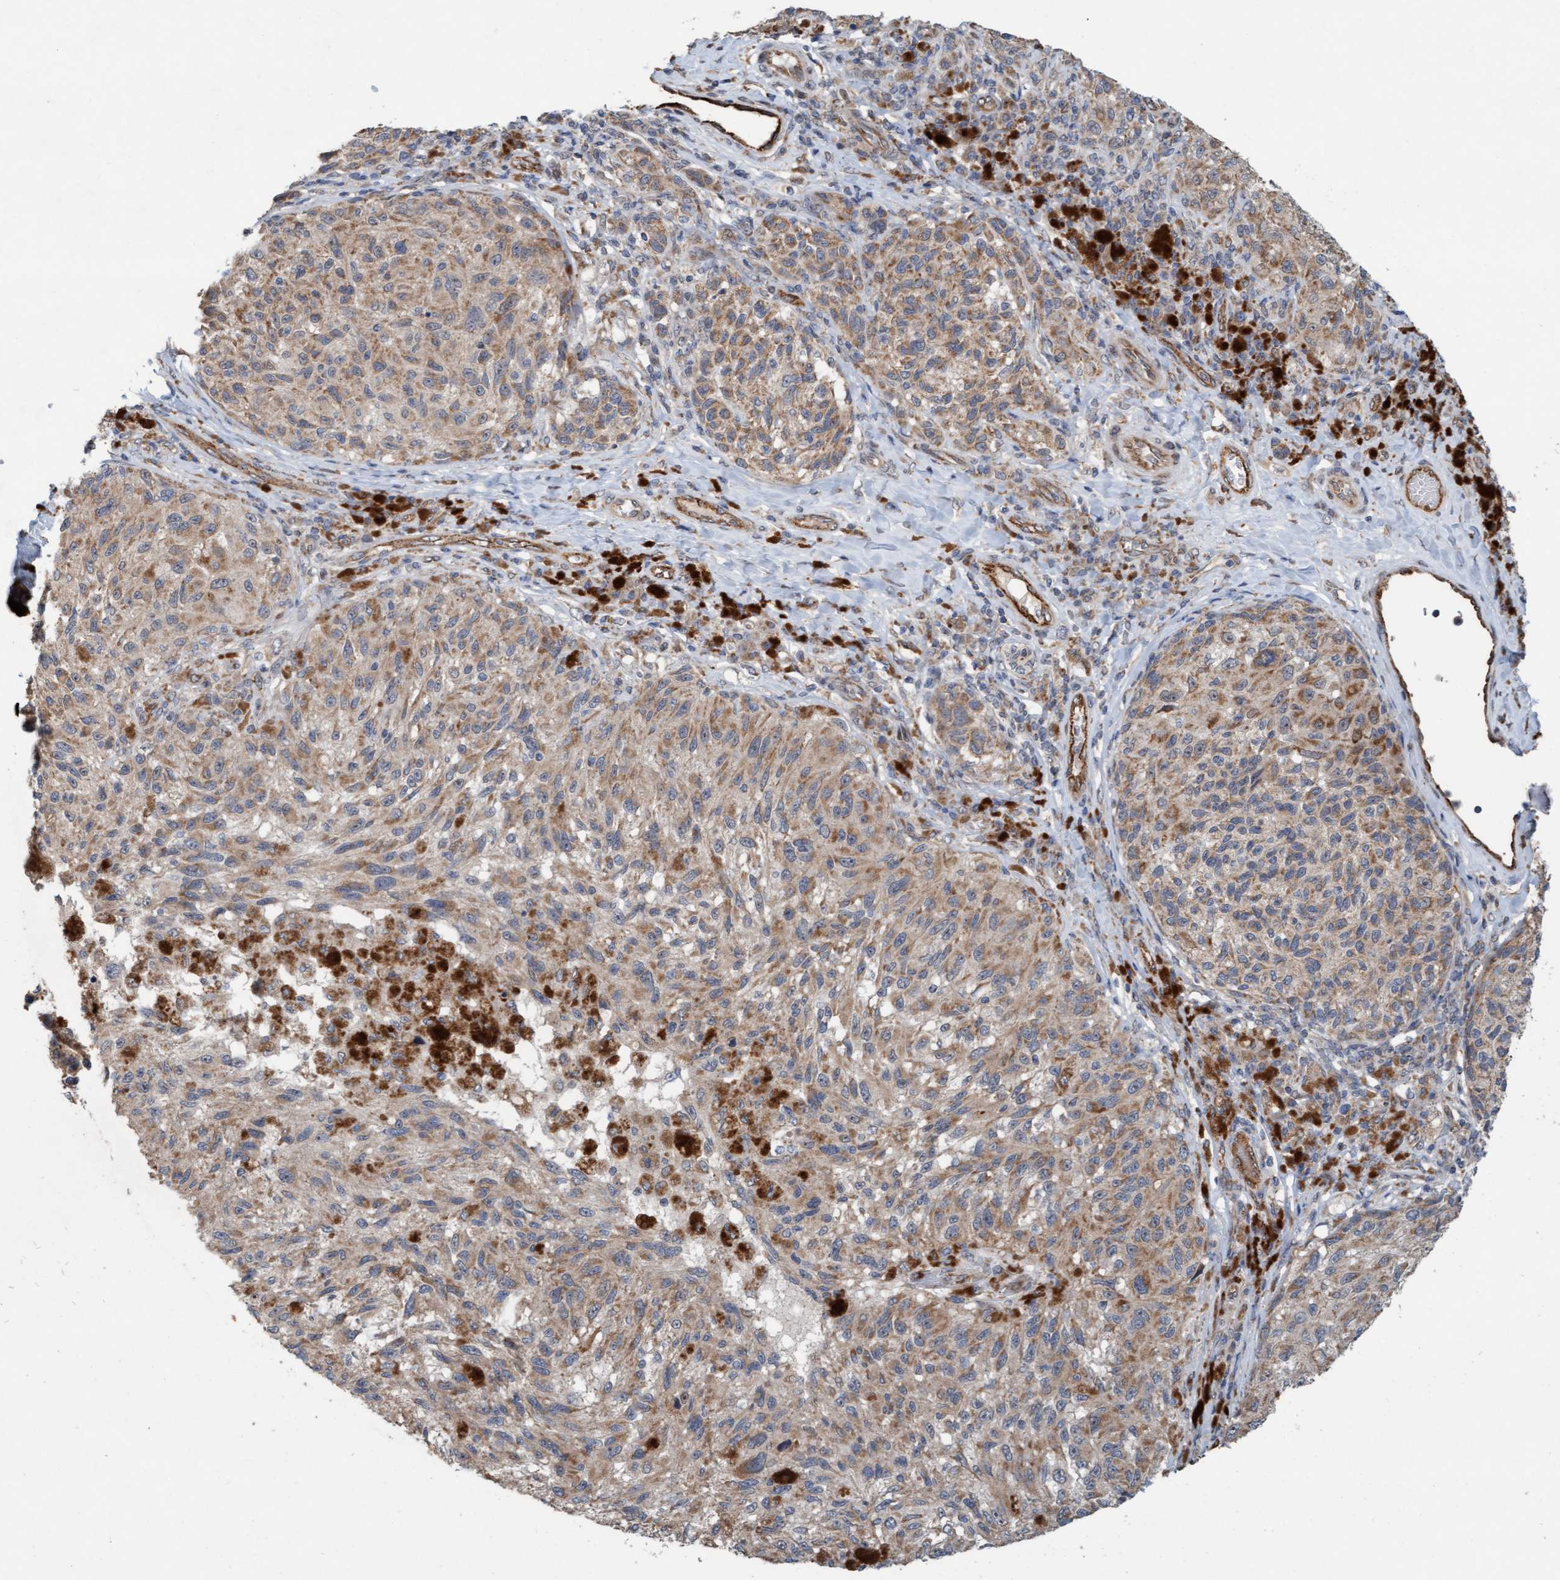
{"staining": {"intensity": "weak", "quantity": ">75%", "location": "cytoplasmic/membranous"}, "tissue": "melanoma", "cell_type": "Tumor cells", "image_type": "cancer", "snomed": [{"axis": "morphology", "description": "Malignant melanoma, NOS"}, {"axis": "topography", "description": "Skin"}], "caption": "A brown stain shows weak cytoplasmic/membranous staining of a protein in melanoma tumor cells. (DAB IHC, brown staining for protein, blue staining for nuclei).", "gene": "ZNF566", "patient": {"sex": "female", "age": 73}}